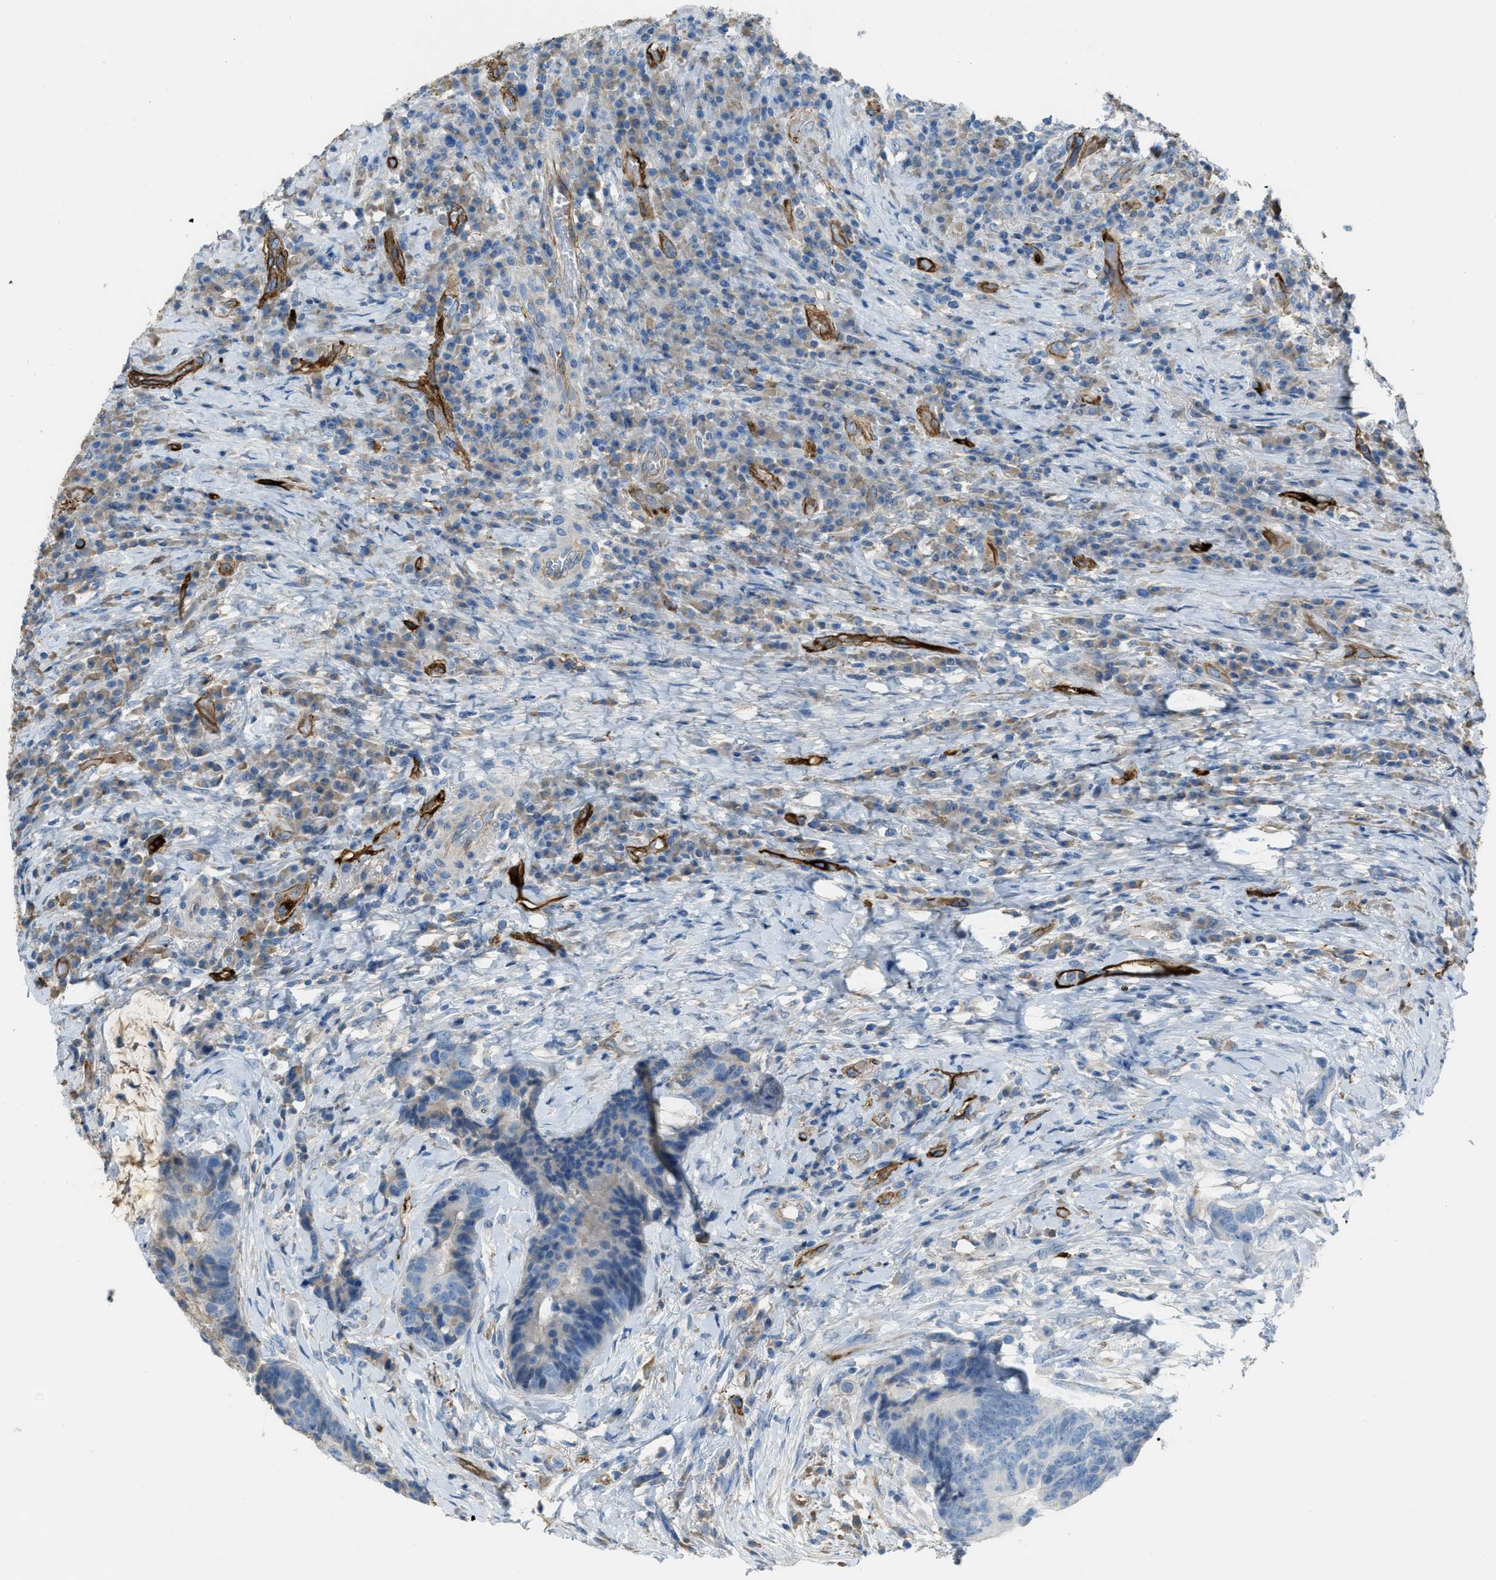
{"staining": {"intensity": "negative", "quantity": "none", "location": "none"}, "tissue": "colorectal cancer", "cell_type": "Tumor cells", "image_type": "cancer", "snomed": [{"axis": "morphology", "description": "Adenocarcinoma, NOS"}, {"axis": "topography", "description": "Rectum"}, {"axis": "topography", "description": "Anal"}], "caption": "Immunohistochemistry (IHC) image of human adenocarcinoma (colorectal) stained for a protein (brown), which demonstrates no expression in tumor cells.", "gene": "SLC22A15", "patient": {"sex": "female", "age": 89}}